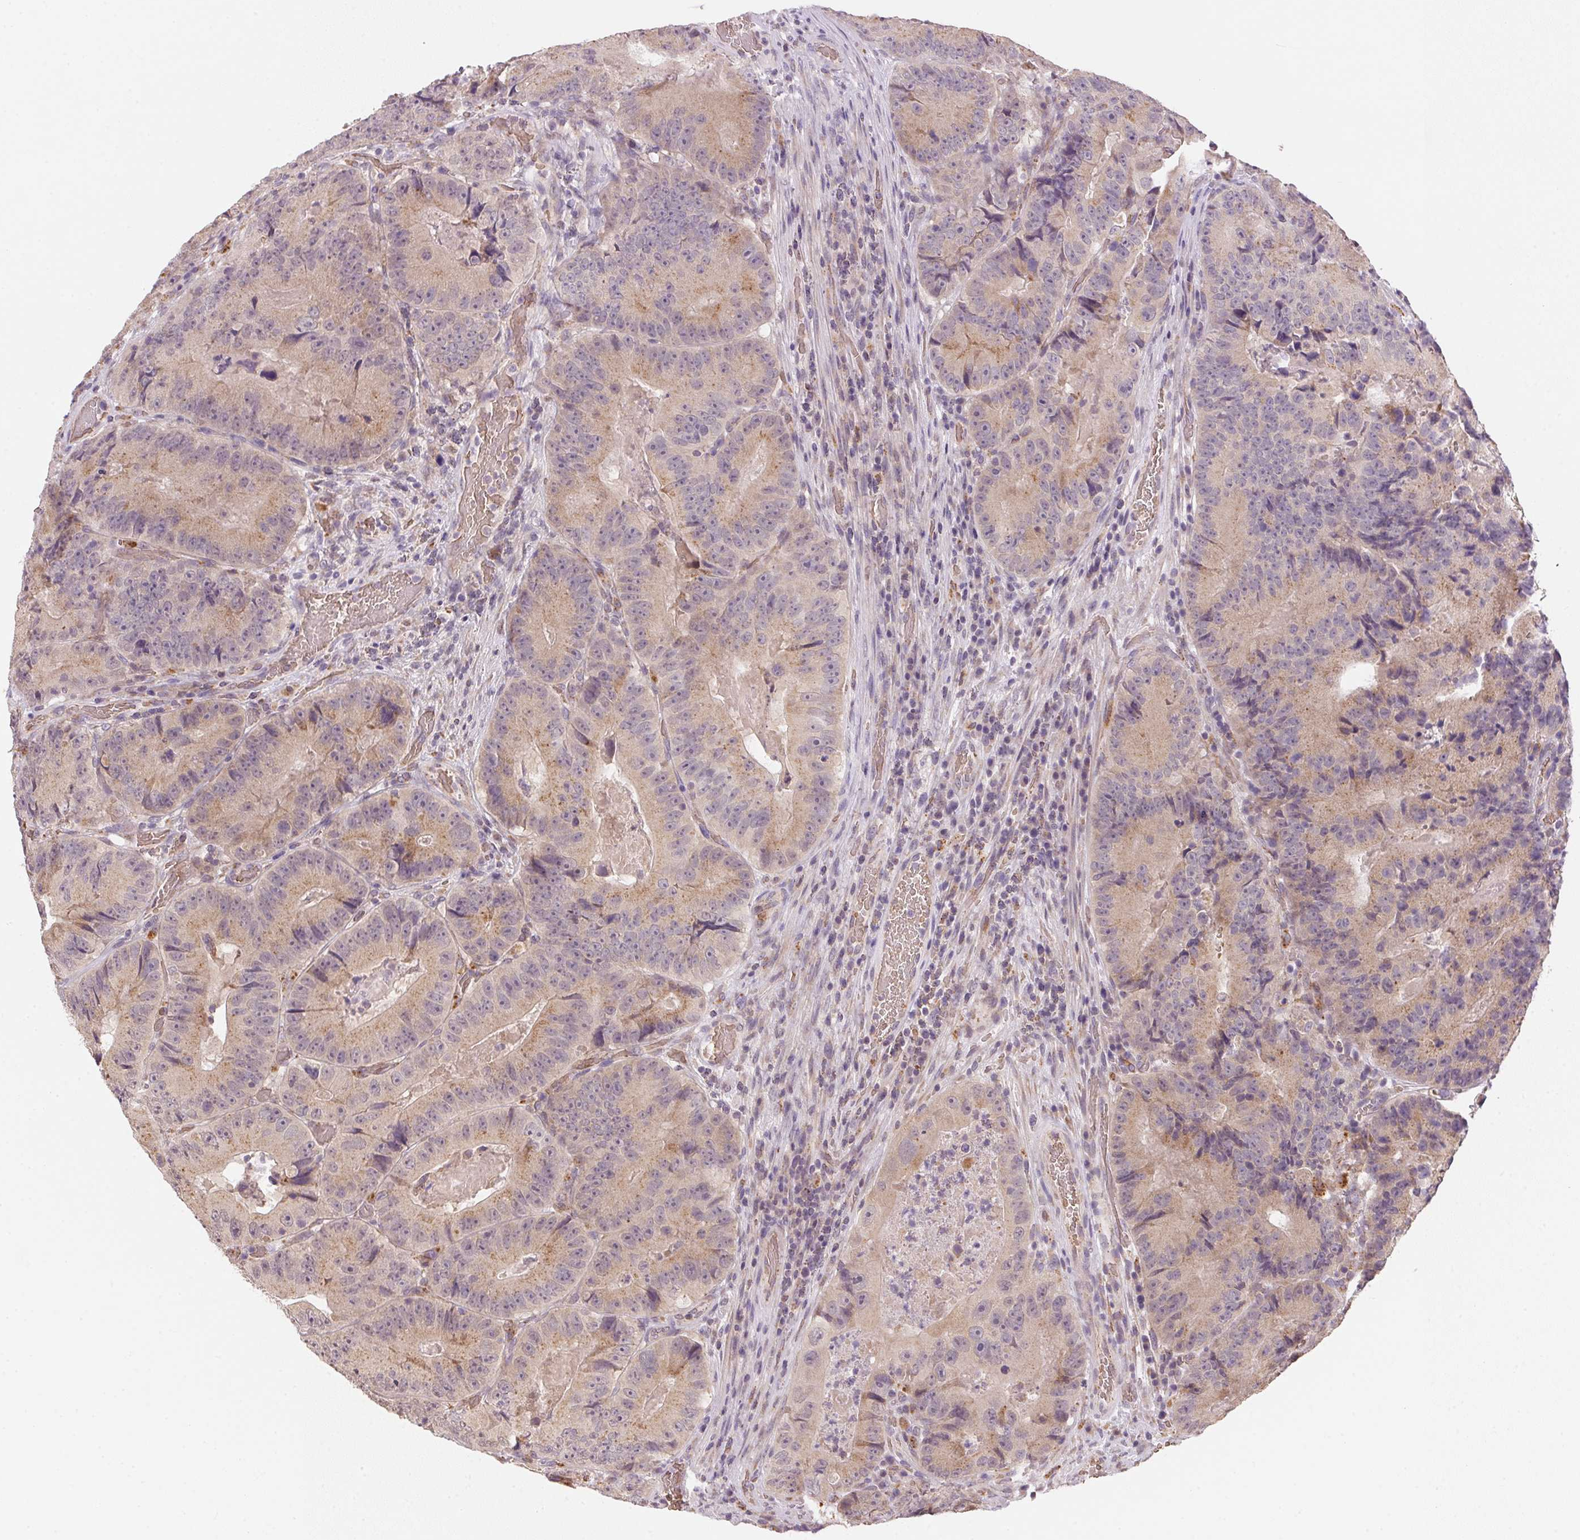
{"staining": {"intensity": "weak", "quantity": "25%-75%", "location": "cytoplasmic/membranous"}, "tissue": "colorectal cancer", "cell_type": "Tumor cells", "image_type": "cancer", "snomed": [{"axis": "morphology", "description": "Adenocarcinoma, NOS"}, {"axis": "topography", "description": "Colon"}], "caption": "Brown immunohistochemical staining in colorectal cancer (adenocarcinoma) reveals weak cytoplasmic/membranous expression in approximately 25%-75% of tumor cells.", "gene": "METTL13", "patient": {"sex": "female", "age": 86}}